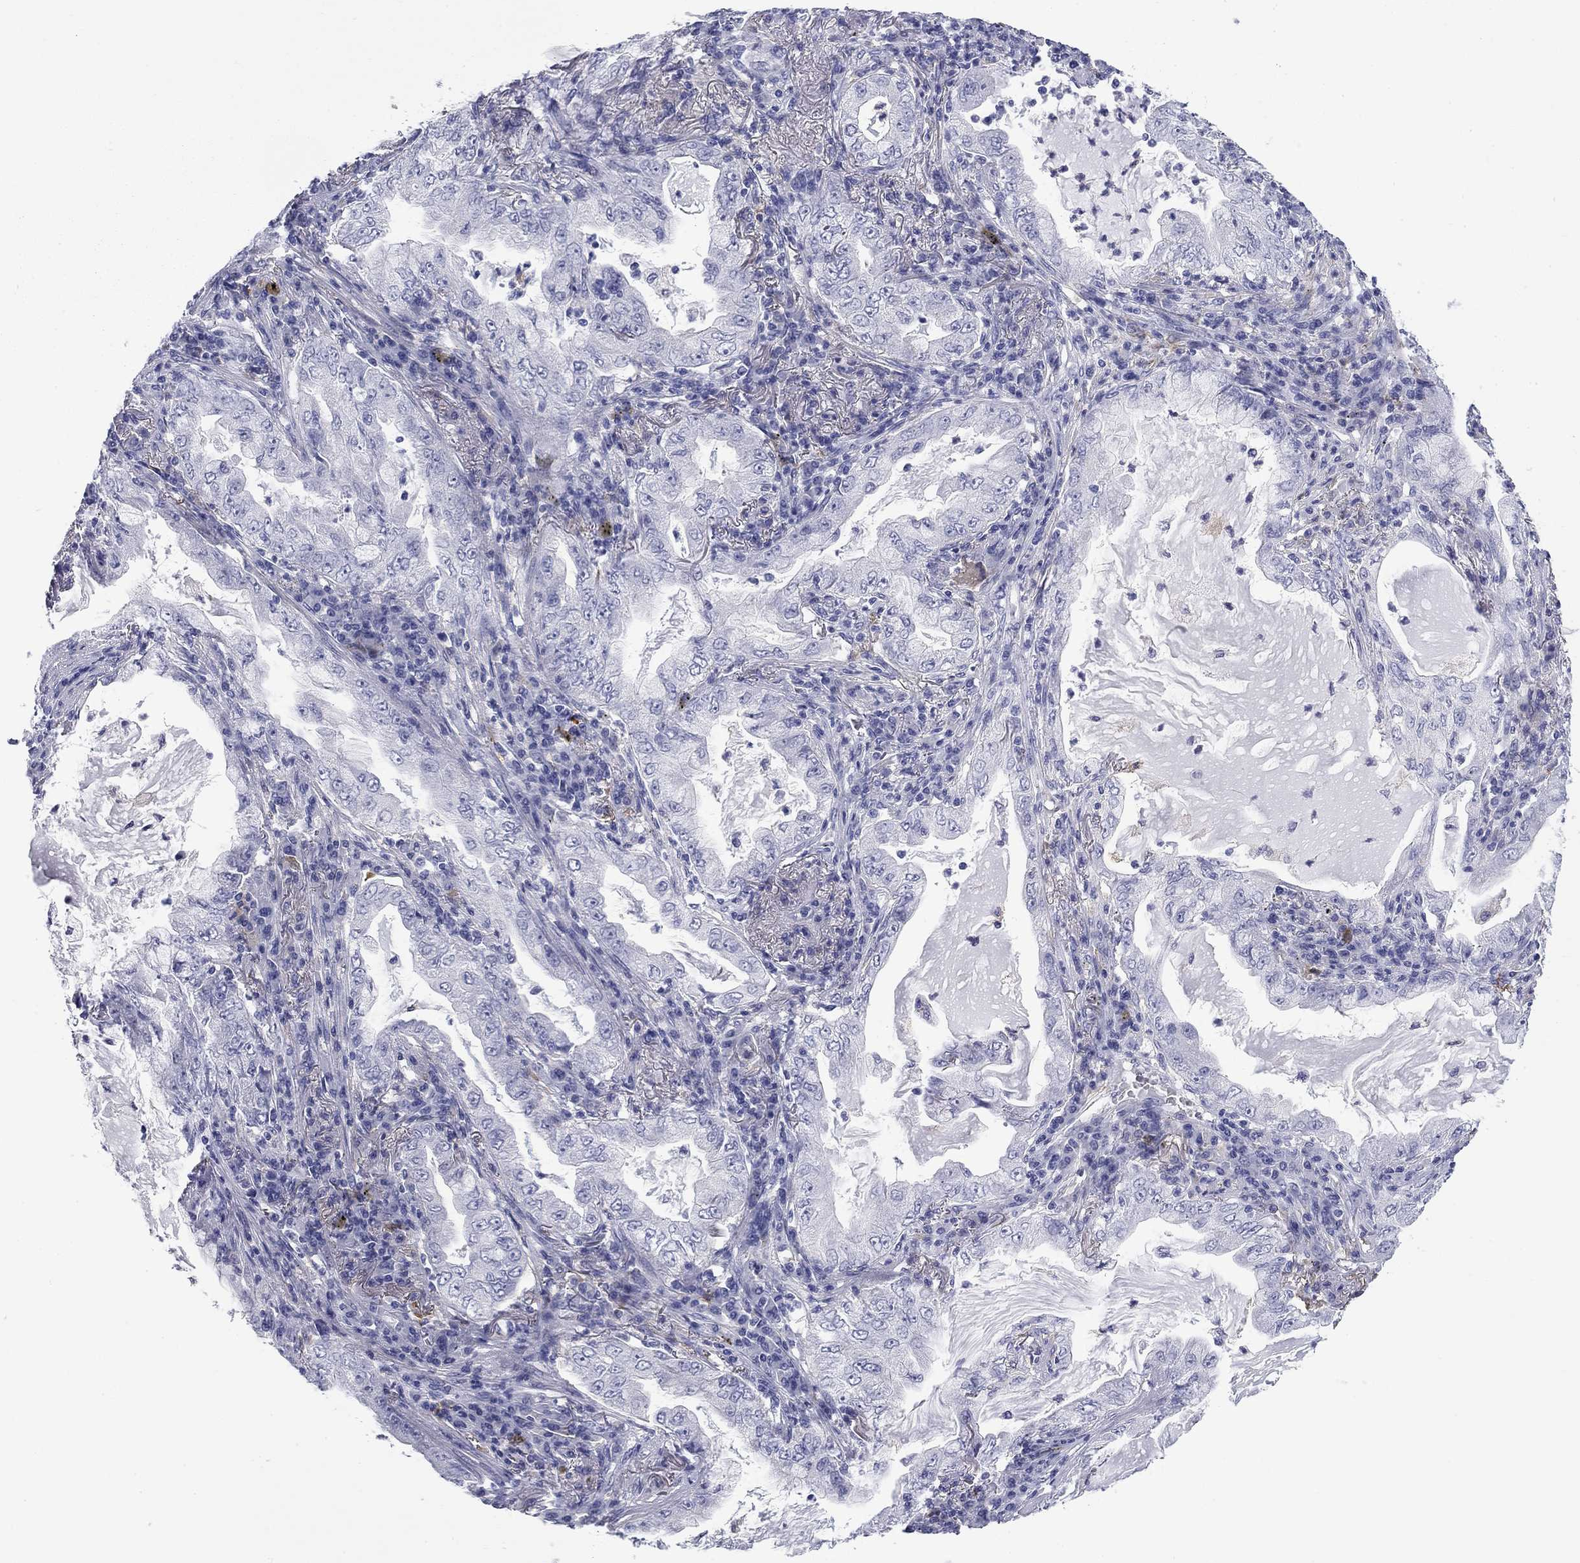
{"staining": {"intensity": "negative", "quantity": "none", "location": "none"}, "tissue": "lung cancer", "cell_type": "Tumor cells", "image_type": "cancer", "snomed": [{"axis": "morphology", "description": "Adenocarcinoma, NOS"}, {"axis": "topography", "description": "Lung"}], "caption": "A histopathology image of human lung cancer (adenocarcinoma) is negative for staining in tumor cells.", "gene": "BCL2L14", "patient": {"sex": "female", "age": 73}}